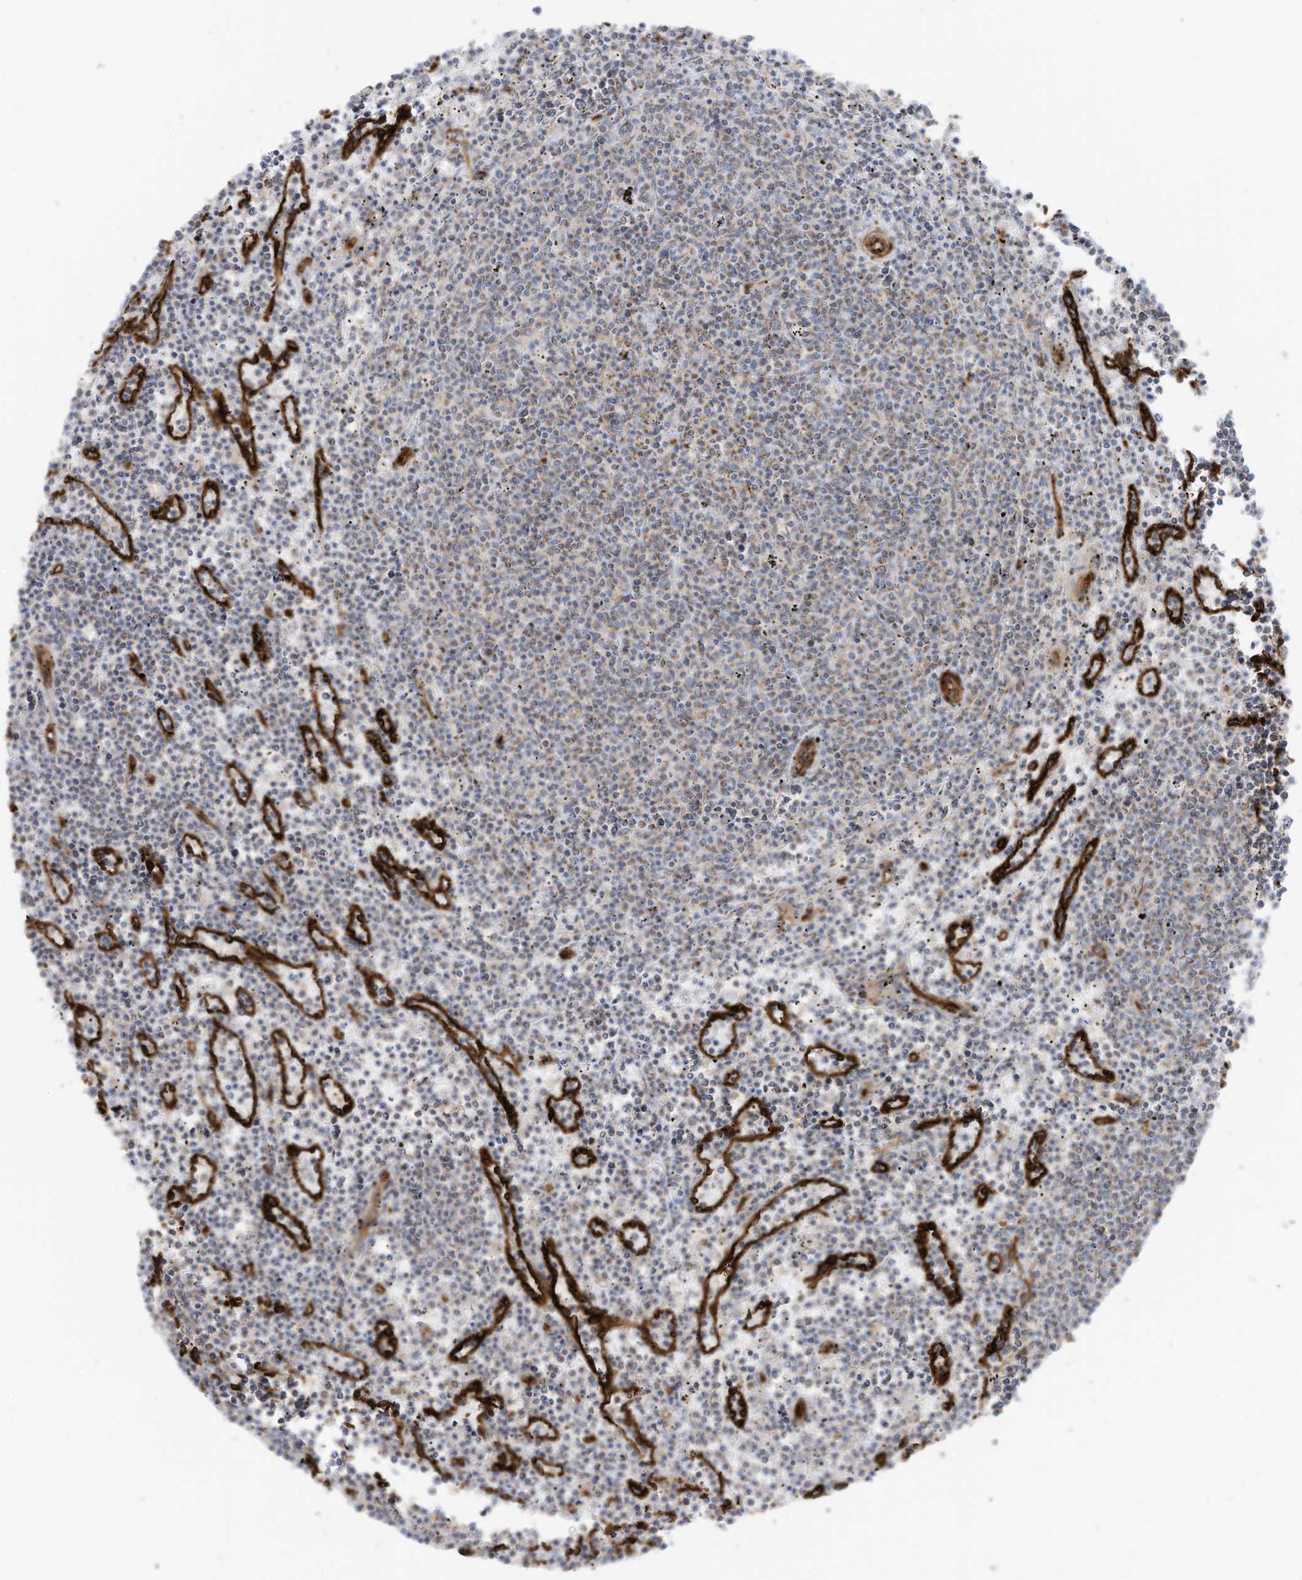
{"staining": {"intensity": "negative", "quantity": "none", "location": "none"}, "tissue": "lymphoma", "cell_type": "Tumor cells", "image_type": "cancer", "snomed": [{"axis": "morphology", "description": "Malignant lymphoma, non-Hodgkin's type, Low grade"}, {"axis": "topography", "description": "Spleen"}], "caption": "A high-resolution micrograph shows immunohistochemistry (IHC) staining of malignant lymphoma, non-Hodgkin's type (low-grade), which reveals no significant positivity in tumor cells.", "gene": "ABCB7", "patient": {"sex": "female", "age": 50}}